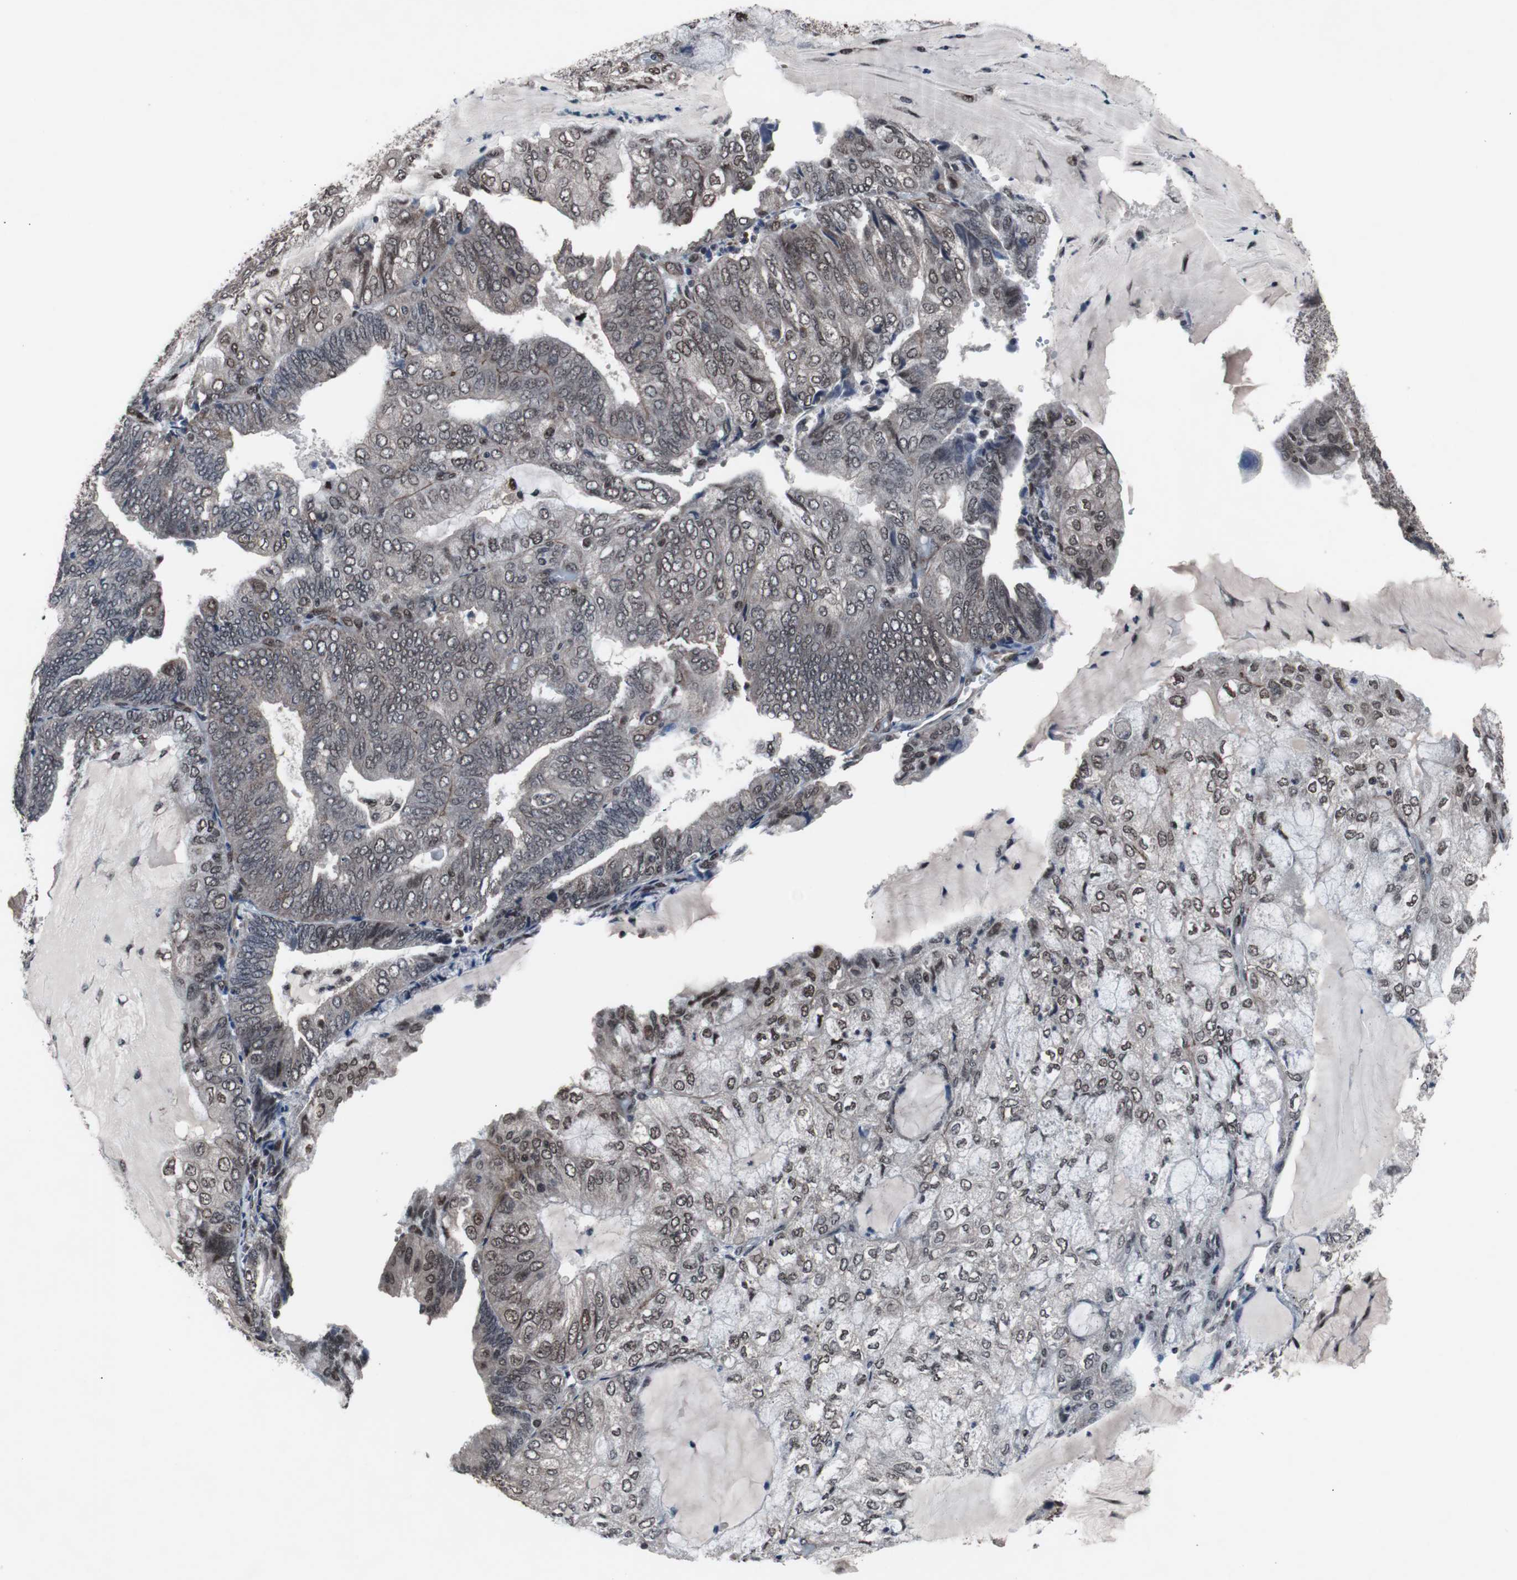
{"staining": {"intensity": "moderate", "quantity": "<25%", "location": "nuclear"}, "tissue": "endometrial cancer", "cell_type": "Tumor cells", "image_type": "cancer", "snomed": [{"axis": "morphology", "description": "Adenocarcinoma, NOS"}, {"axis": "topography", "description": "Endometrium"}], "caption": "A brown stain highlights moderate nuclear staining of a protein in human adenocarcinoma (endometrial) tumor cells. Ihc stains the protein of interest in brown and the nuclei are stained blue.", "gene": "GTF2F2", "patient": {"sex": "female", "age": 81}}